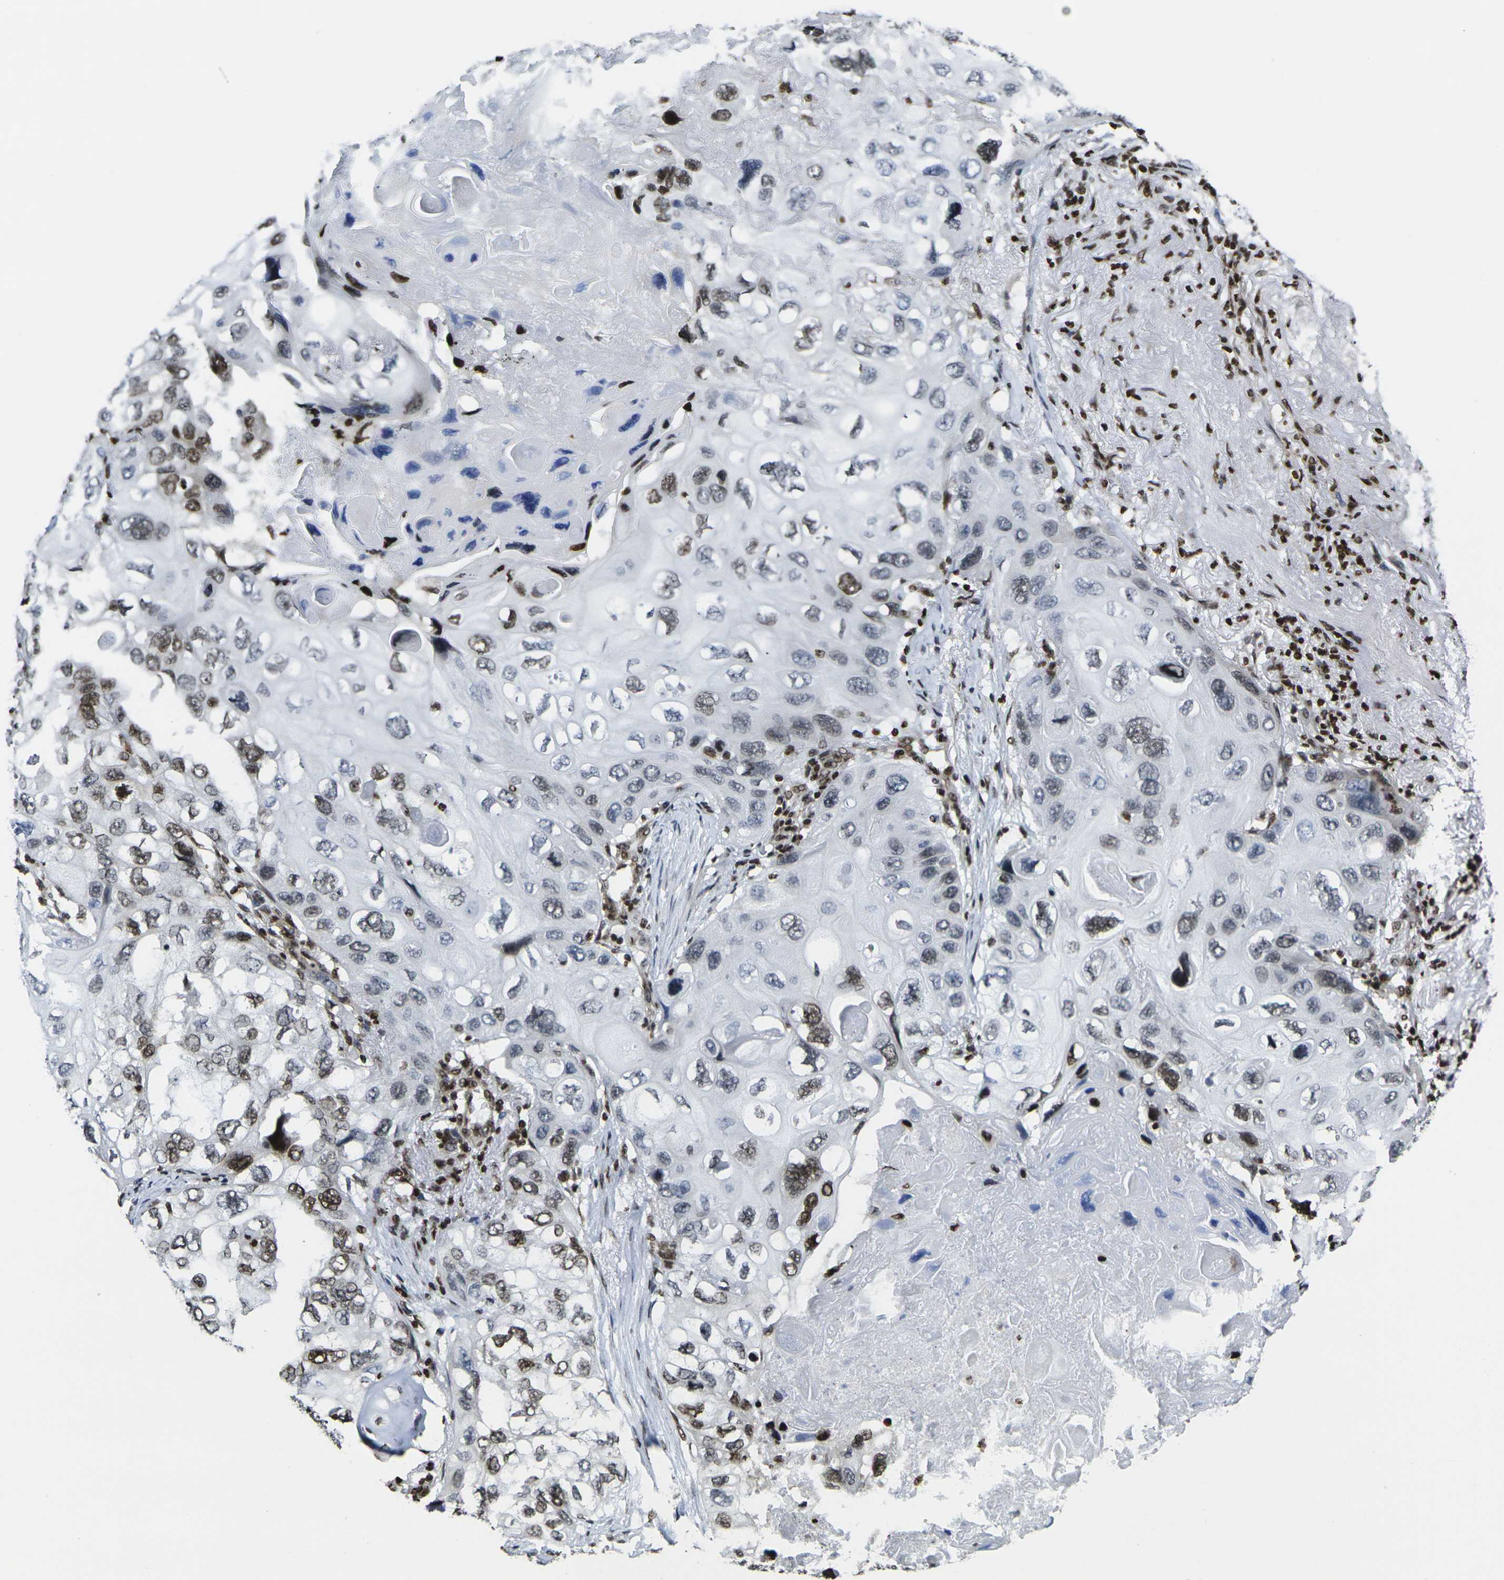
{"staining": {"intensity": "moderate", "quantity": "25%-75%", "location": "nuclear"}, "tissue": "lung cancer", "cell_type": "Tumor cells", "image_type": "cancer", "snomed": [{"axis": "morphology", "description": "Squamous cell carcinoma, NOS"}, {"axis": "topography", "description": "Lung"}], "caption": "High-magnification brightfield microscopy of lung squamous cell carcinoma stained with DAB (3,3'-diaminobenzidine) (brown) and counterstained with hematoxylin (blue). tumor cells exhibit moderate nuclear positivity is present in approximately25%-75% of cells. The staining is performed using DAB (3,3'-diaminobenzidine) brown chromogen to label protein expression. The nuclei are counter-stained blue using hematoxylin.", "gene": "H1-10", "patient": {"sex": "female", "age": 73}}